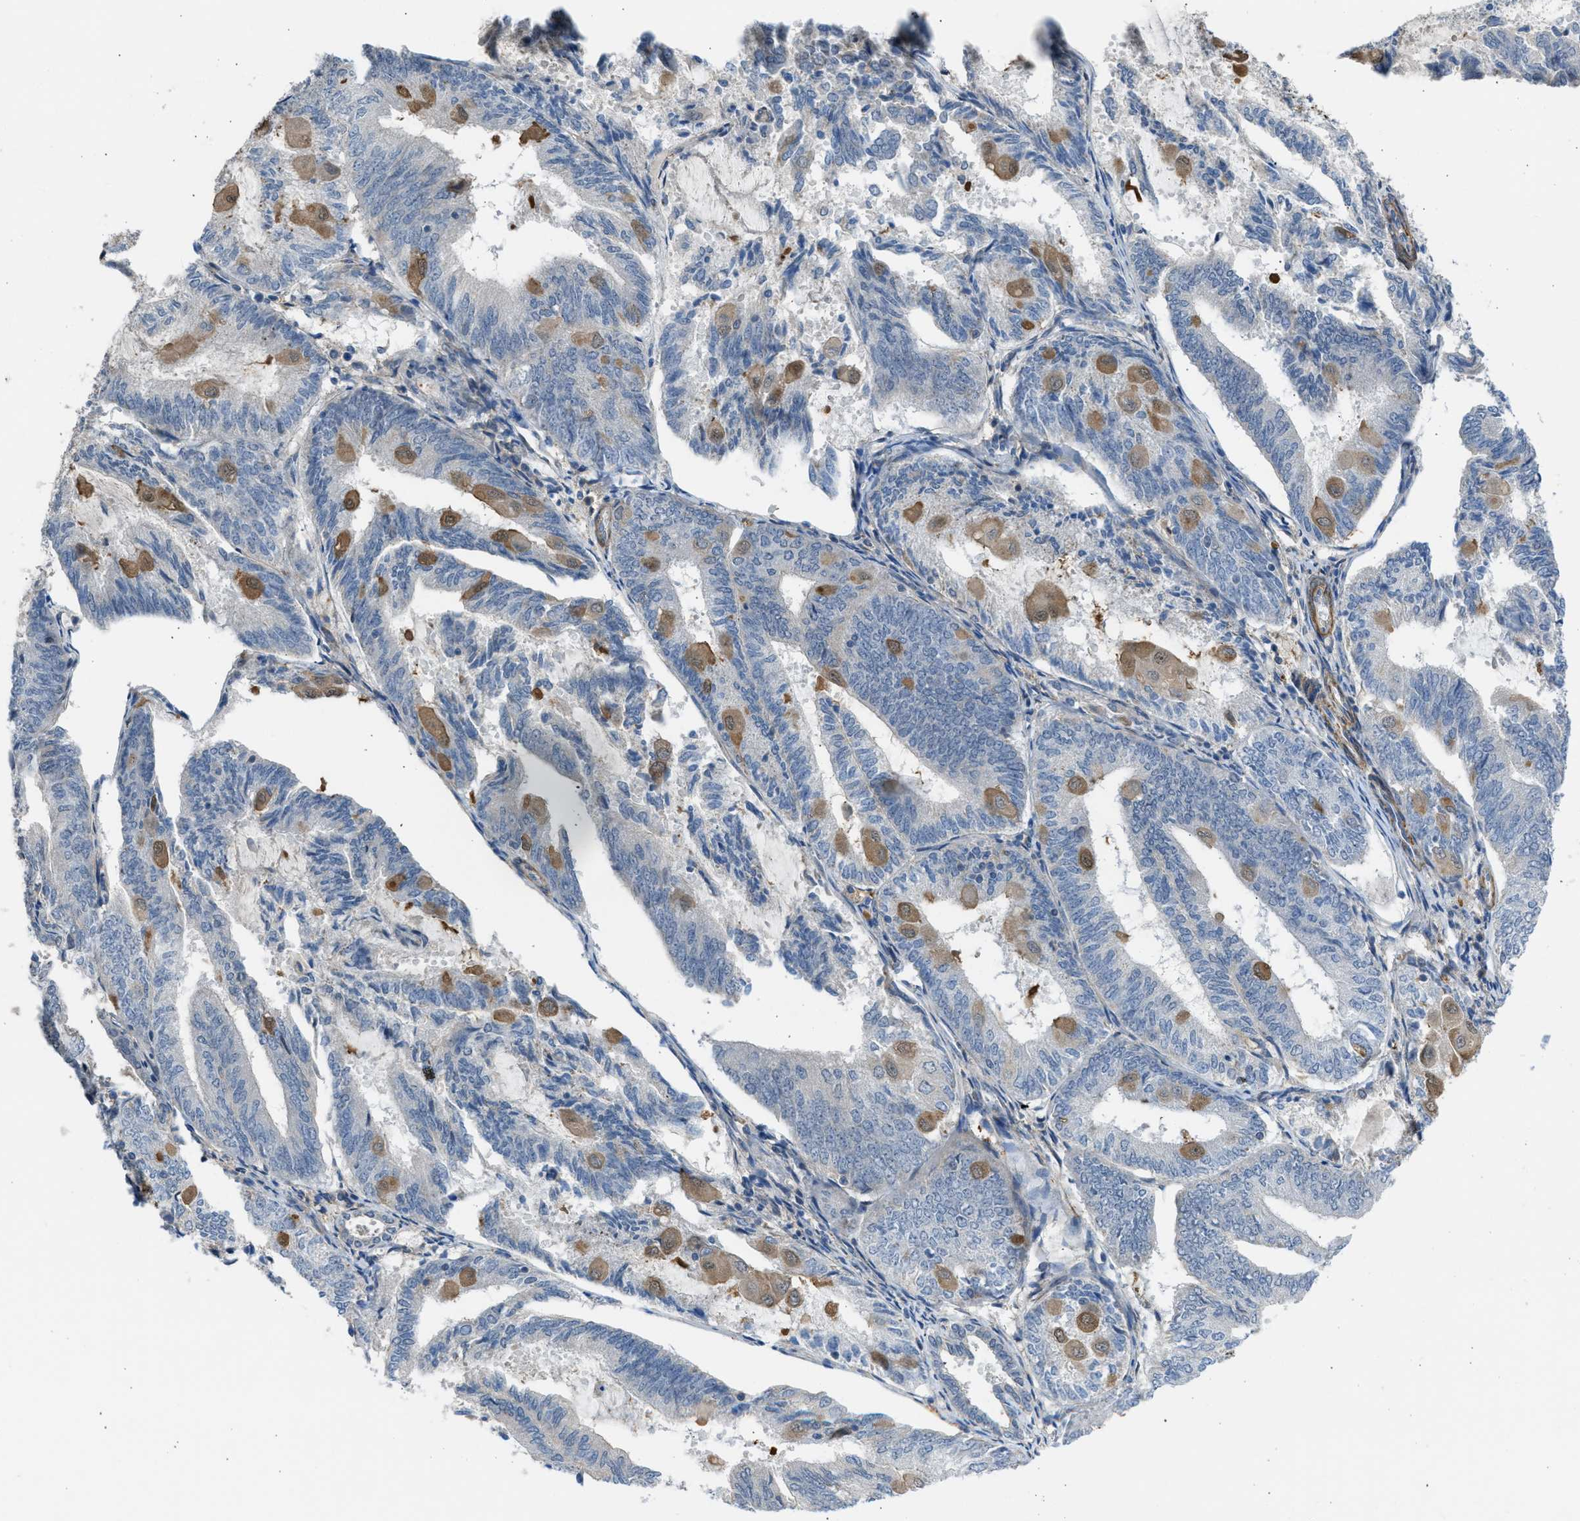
{"staining": {"intensity": "moderate", "quantity": "<25%", "location": "cytoplasmic/membranous"}, "tissue": "endometrial cancer", "cell_type": "Tumor cells", "image_type": "cancer", "snomed": [{"axis": "morphology", "description": "Adenocarcinoma, NOS"}, {"axis": "topography", "description": "Endometrium"}], "caption": "The photomicrograph displays staining of endometrial cancer (adenocarcinoma), revealing moderate cytoplasmic/membranous protein positivity (brown color) within tumor cells.", "gene": "PCNX3", "patient": {"sex": "female", "age": 81}}